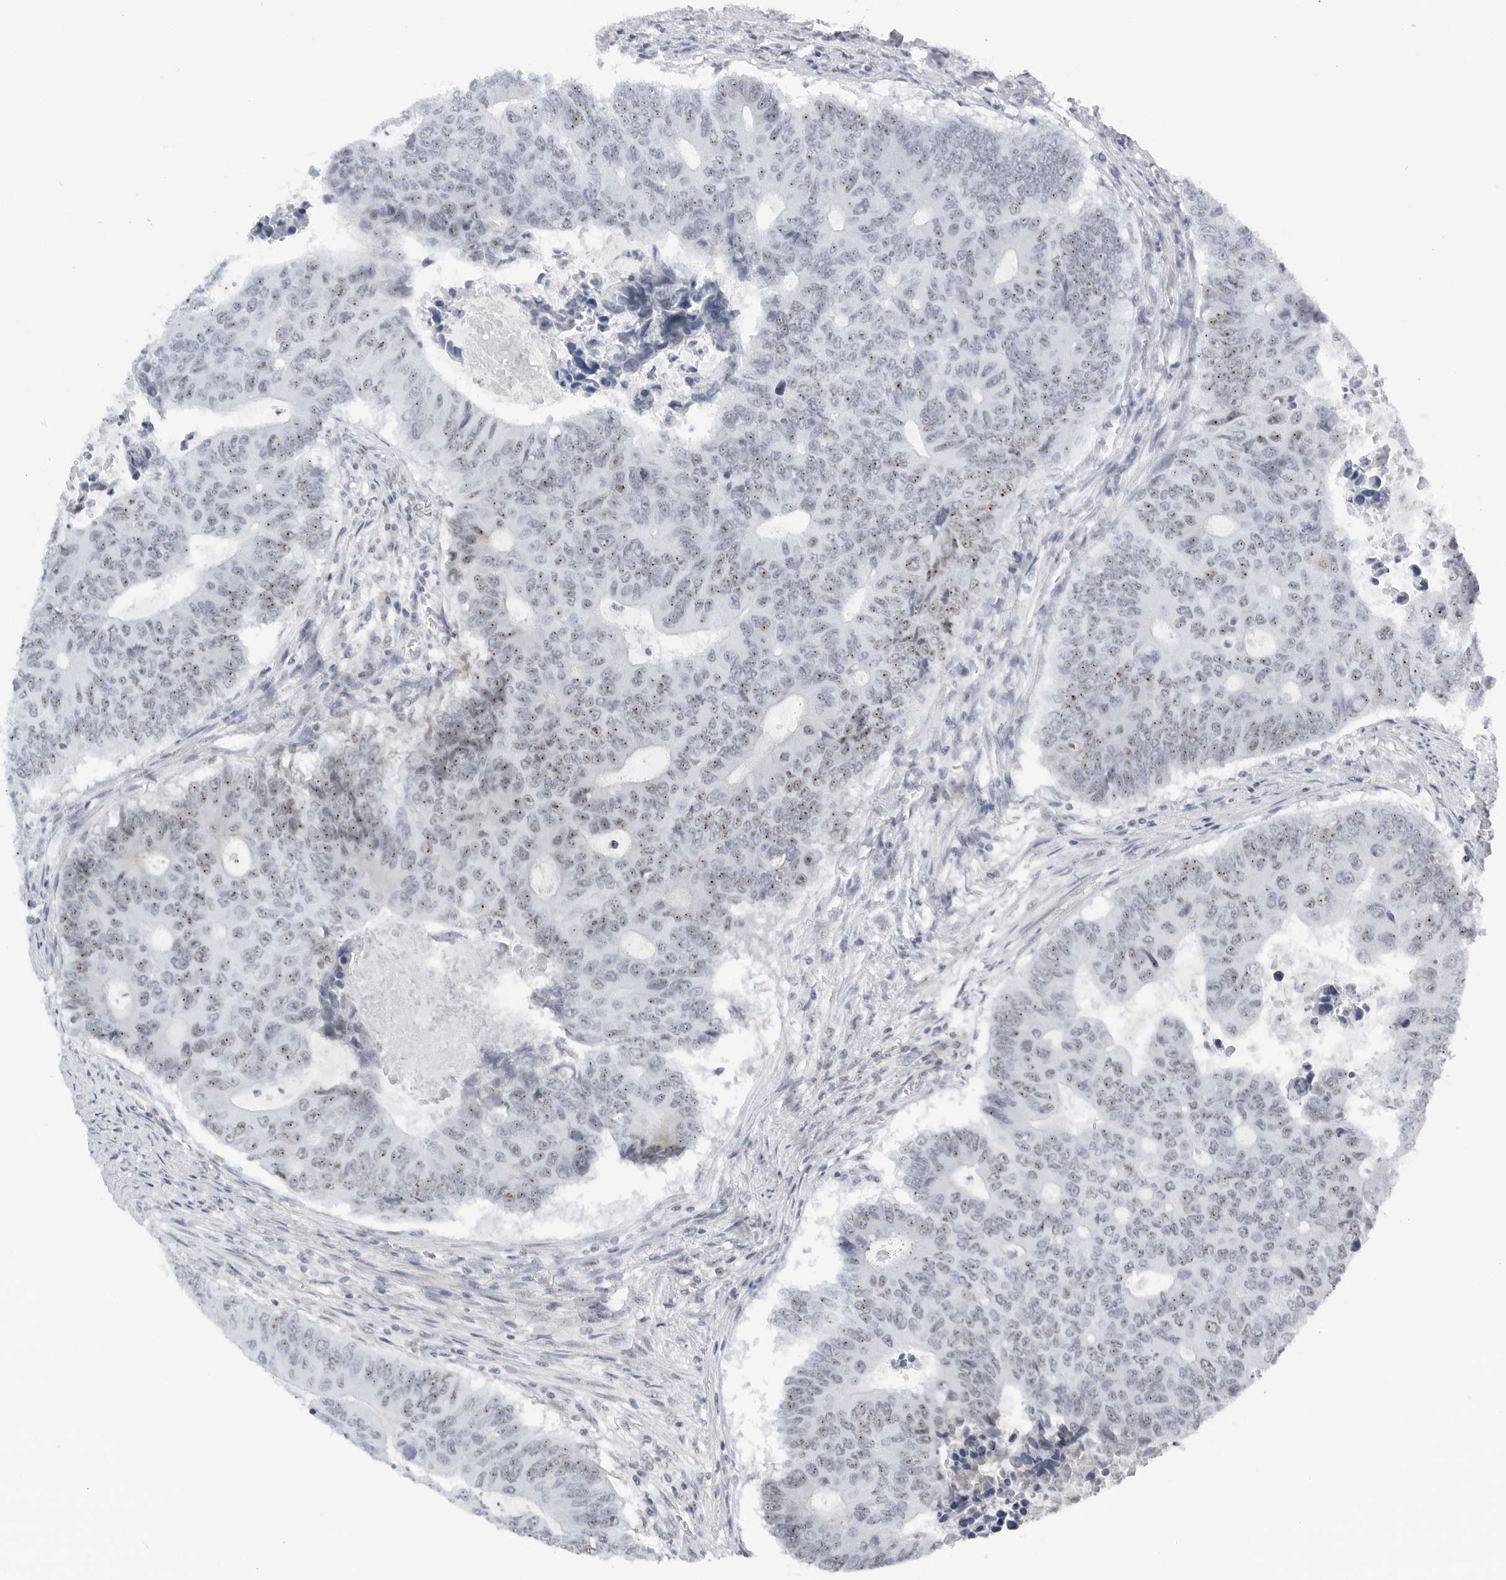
{"staining": {"intensity": "weak", "quantity": "25%-75%", "location": "nuclear"}, "tissue": "colorectal cancer", "cell_type": "Tumor cells", "image_type": "cancer", "snomed": [{"axis": "morphology", "description": "Adenocarcinoma, NOS"}, {"axis": "topography", "description": "Colon"}], "caption": "A high-resolution micrograph shows IHC staining of colorectal cancer, which displays weak nuclear positivity in about 25%-75% of tumor cells.", "gene": "WRAP53", "patient": {"sex": "male", "age": 87}}